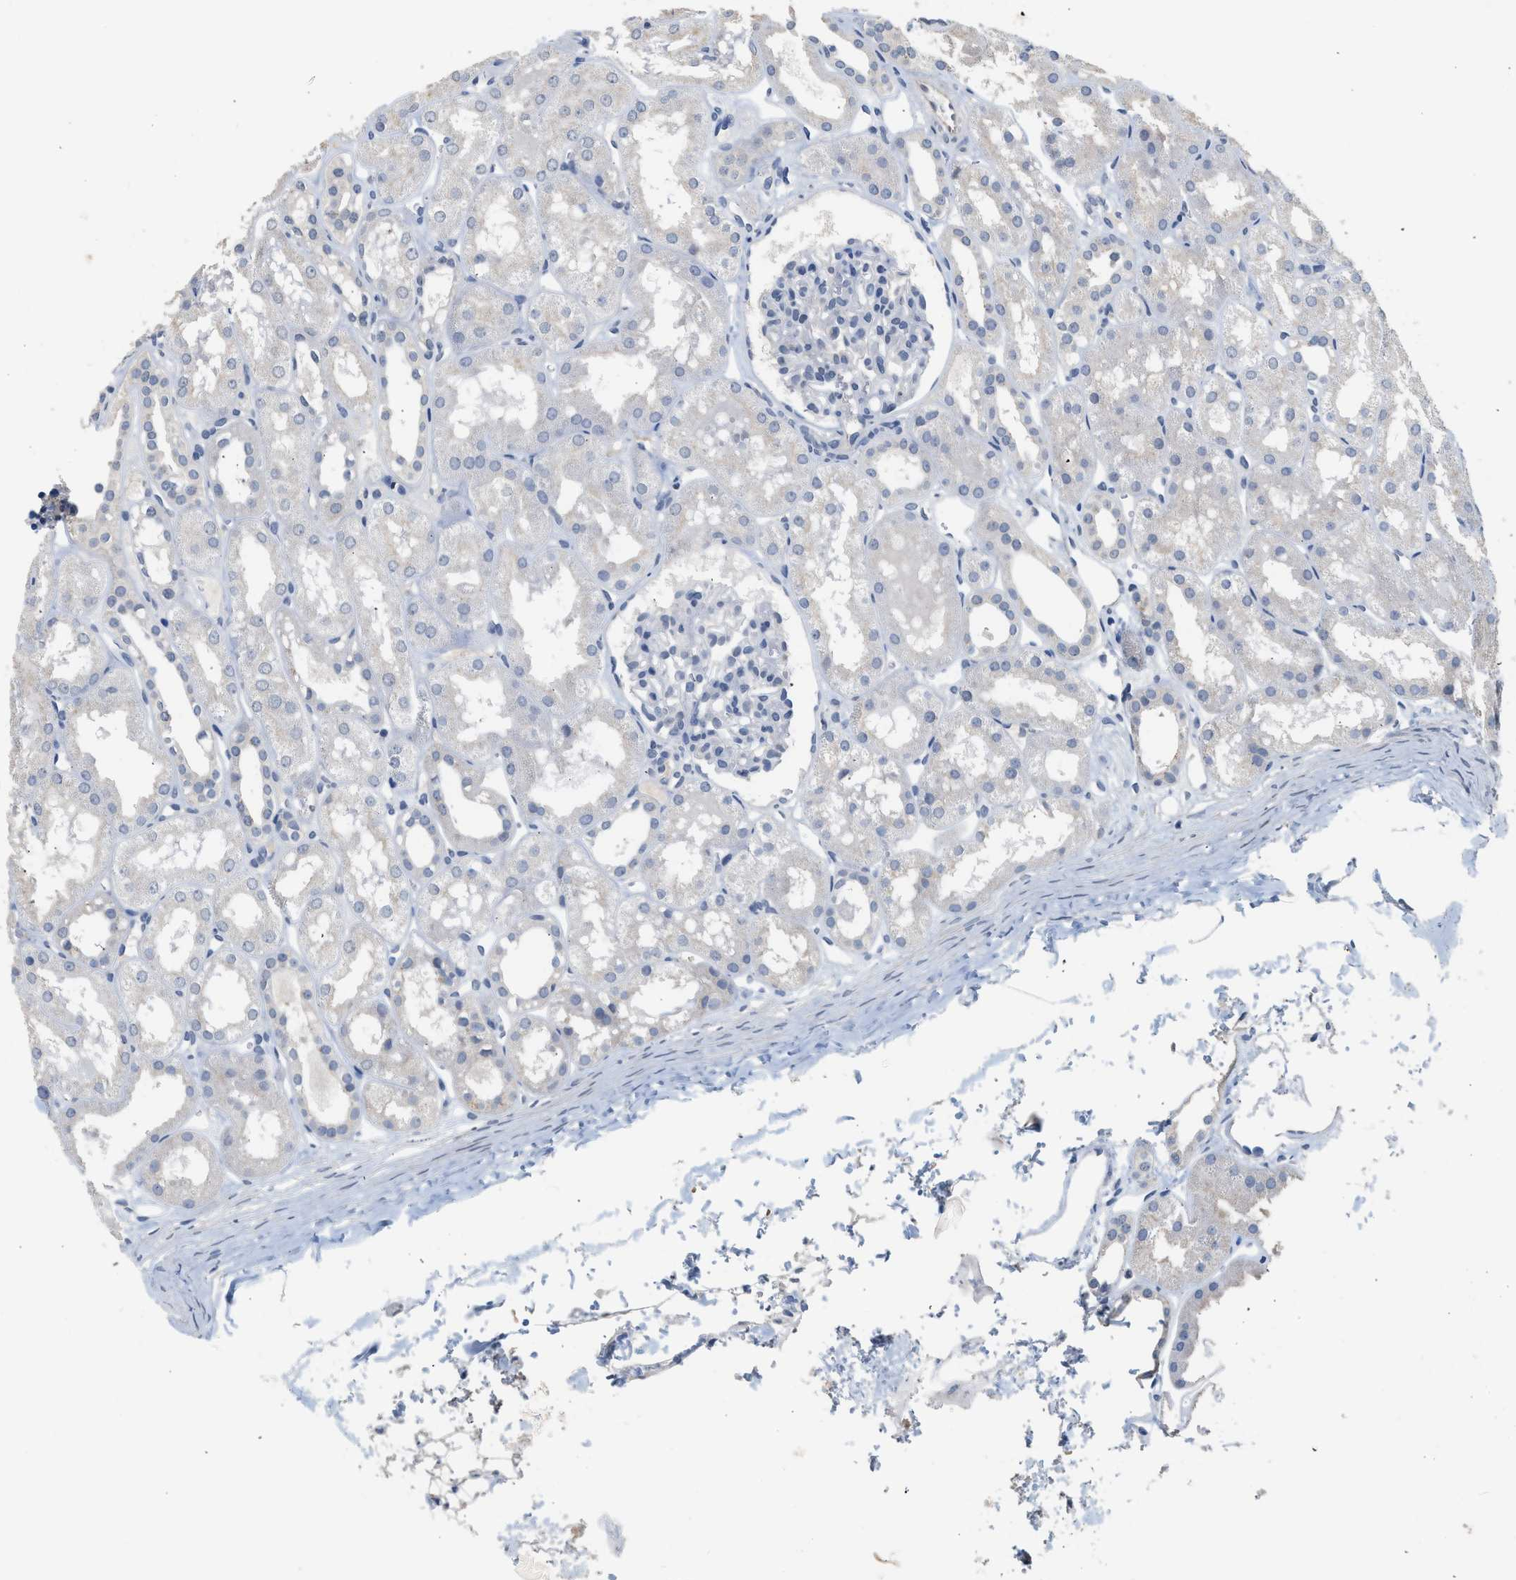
{"staining": {"intensity": "negative", "quantity": "none", "location": "none"}, "tissue": "kidney", "cell_type": "Cells in glomeruli", "image_type": "normal", "snomed": [{"axis": "morphology", "description": "Normal tissue, NOS"}, {"axis": "topography", "description": "Kidney"}, {"axis": "topography", "description": "Urinary bladder"}], "caption": "The photomicrograph exhibits no significant positivity in cells in glomeruli of kidney. (DAB (3,3'-diaminobenzidine) immunohistochemistry (IHC), high magnification).", "gene": "CSF3R", "patient": {"sex": "male", "age": 16}}